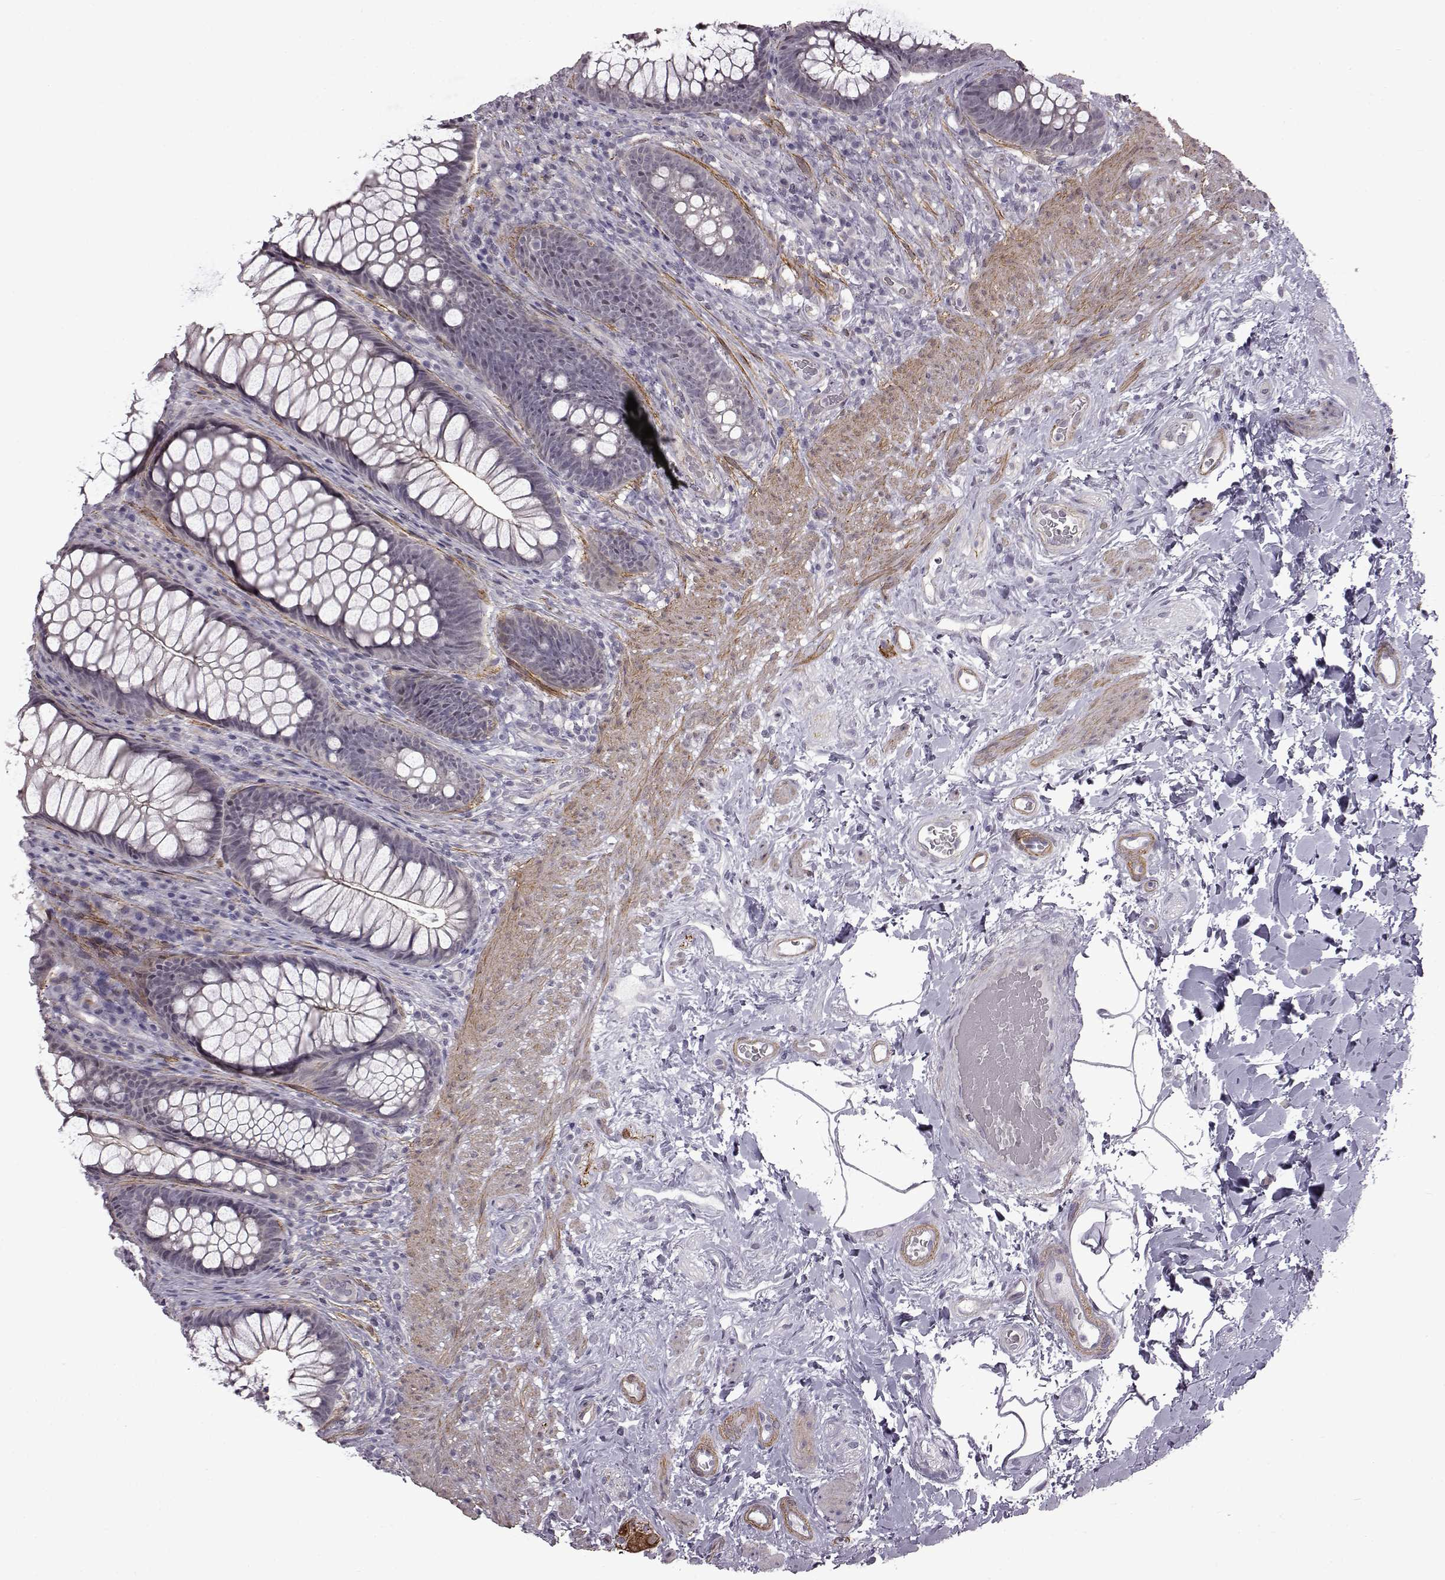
{"staining": {"intensity": "negative", "quantity": "none", "location": "none"}, "tissue": "rectum", "cell_type": "Glandular cells", "image_type": "normal", "snomed": [{"axis": "morphology", "description": "Normal tissue, NOS"}, {"axis": "topography", "description": "Smooth muscle"}, {"axis": "topography", "description": "Rectum"}], "caption": "Immunohistochemical staining of benign rectum demonstrates no significant staining in glandular cells. (Immunohistochemistry (ihc), brightfield microscopy, high magnification).", "gene": "SYNPO2", "patient": {"sex": "male", "age": 53}}